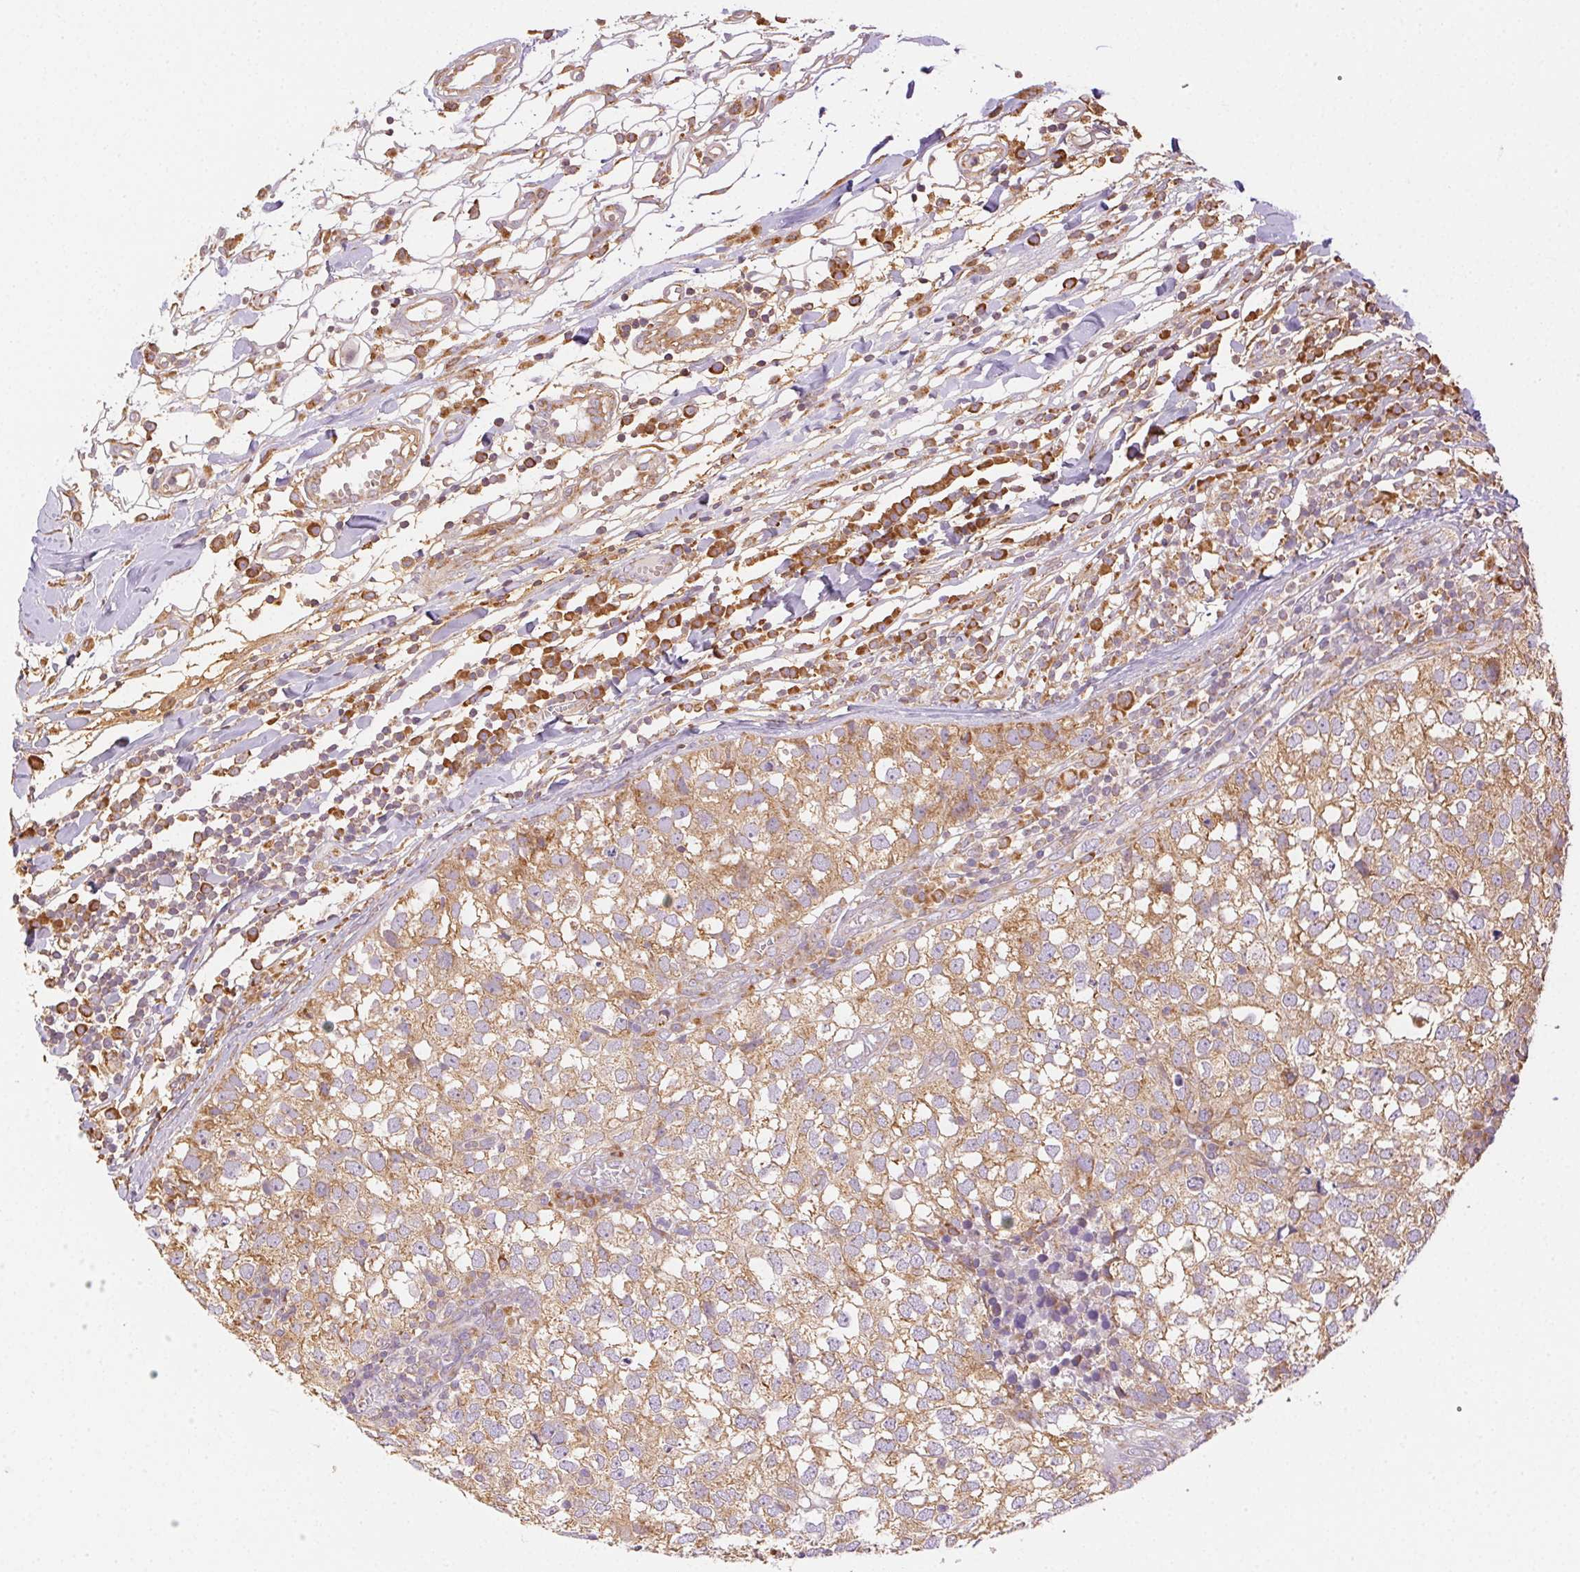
{"staining": {"intensity": "moderate", "quantity": ">75%", "location": "cytoplasmic/membranous"}, "tissue": "breast cancer", "cell_type": "Tumor cells", "image_type": "cancer", "snomed": [{"axis": "morphology", "description": "Duct carcinoma"}, {"axis": "topography", "description": "Breast"}], "caption": "Immunohistochemistry of intraductal carcinoma (breast) reveals medium levels of moderate cytoplasmic/membranous positivity in about >75% of tumor cells. (DAB IHC, brown staining for protein, blue staining for nuclei).", "gene": "ENTREP1", "patient": {"sex": "female", "age": 30}}